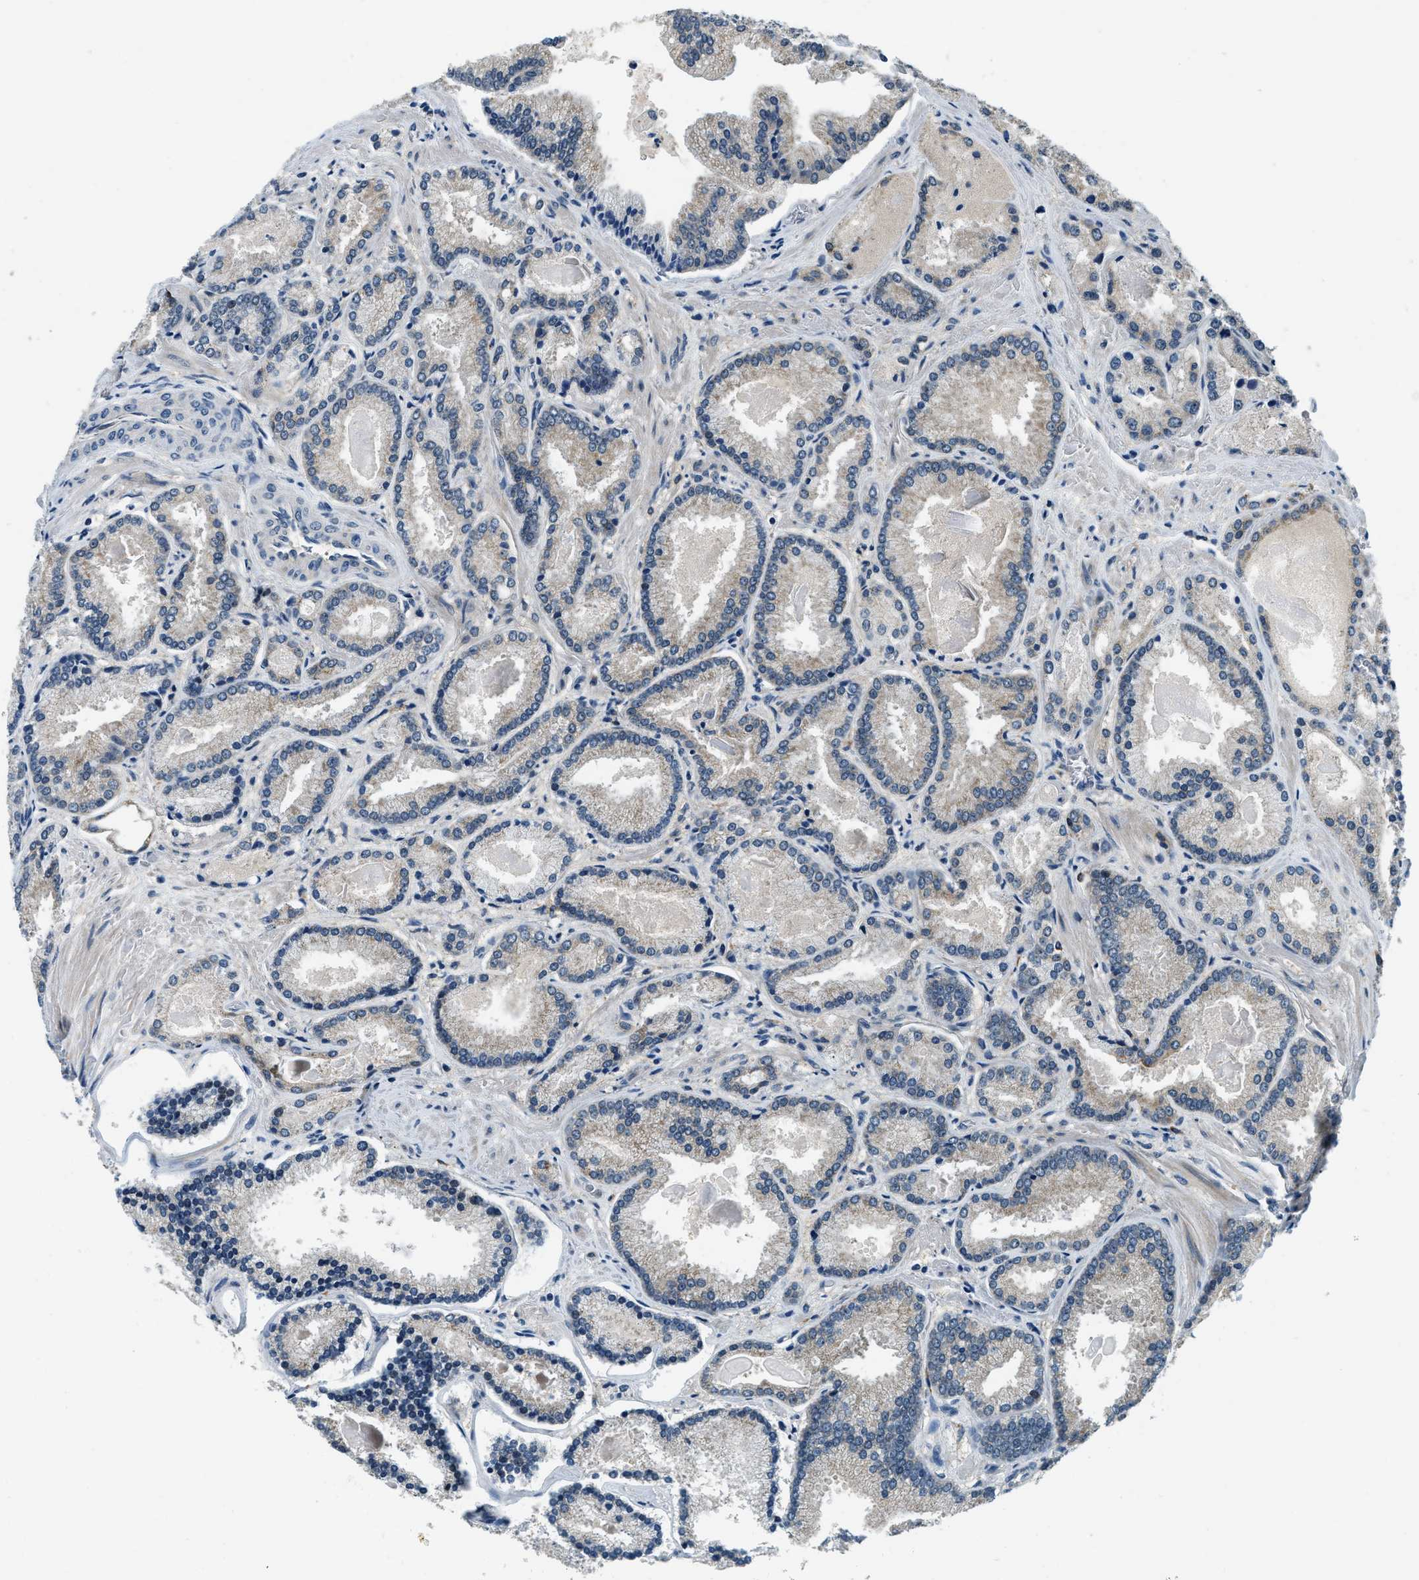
{"staining": {"intensity": "negative", "quantity": "none", "location": "none"}, "tissue": "prostate cancer", "cell_type": "Tumor cells", "image_type": "cancer", "snomed": [{"axis": "morphology", "description": "Adenocarcinoma, Low grade"}, {"axis": "topography", "description": "Prostate"}], "caption": "Prostate low-grade adenocarcinoma was stained to show a protein in brown. There is no significant positivity in tumor cells.", "gene": "YAE1", "patient": {"sex": "male", "age": 59}}